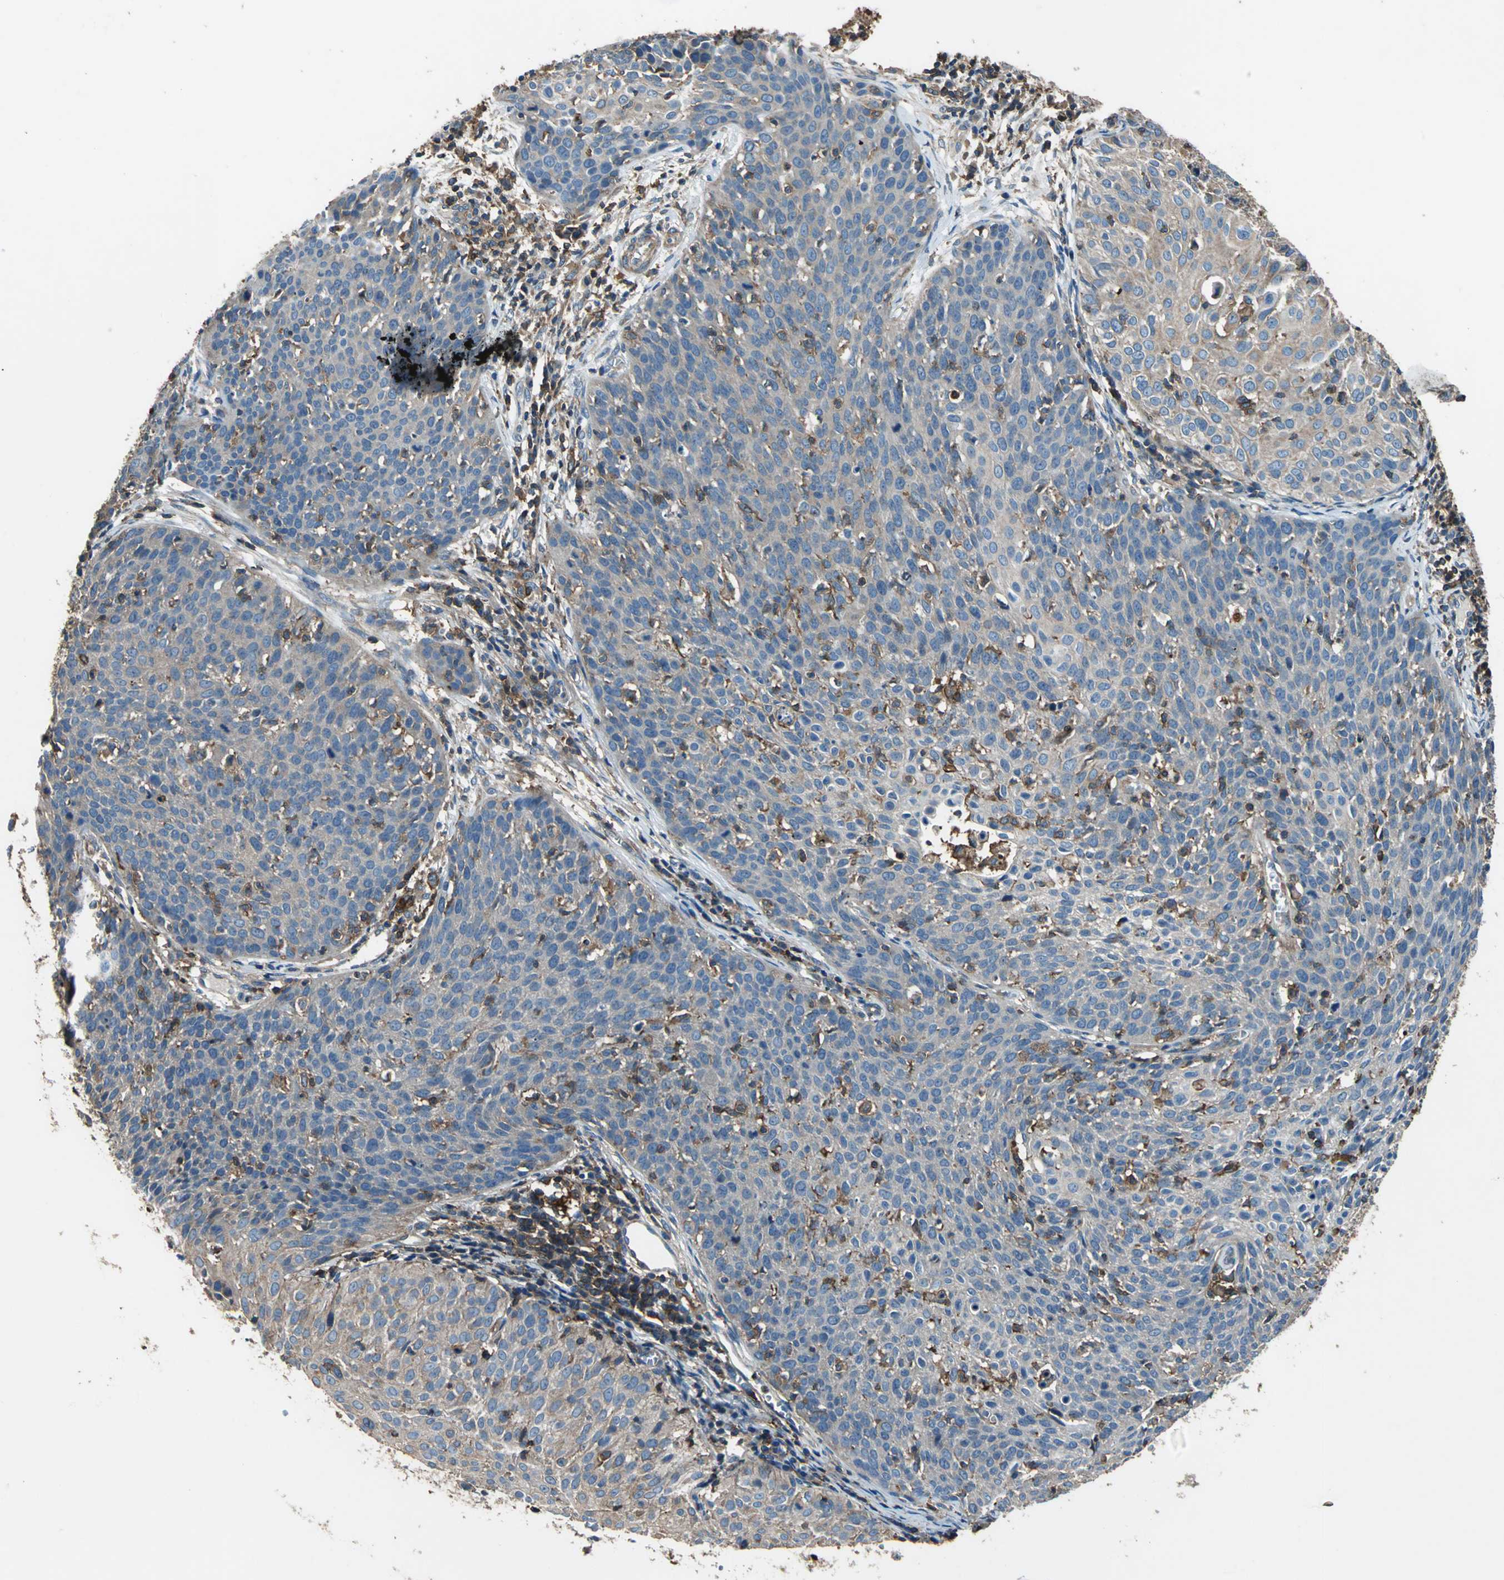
{"staining": {"intensity": "moderate", "quantity": ">75%", "location": "cytoplasmic/membranous"}, "tissue": "cervical cancer", "cell_type": "Tumor cells", "image_type": "cancer", "snomed": [{"axis": "morphology", "description": "Squamous cell carcinoma, NOS"}, {"axis": "topography", "description": "Cervix"}], "caption": "This is an image of immunohistochemistry staining of cervical cancer (squamous cell carcinoma), which shows moderate positivity in the cytoplasmic/membranous of tumor cells.", "gene": "PARVA", "patient": {"sex": "female", "age": 38}}